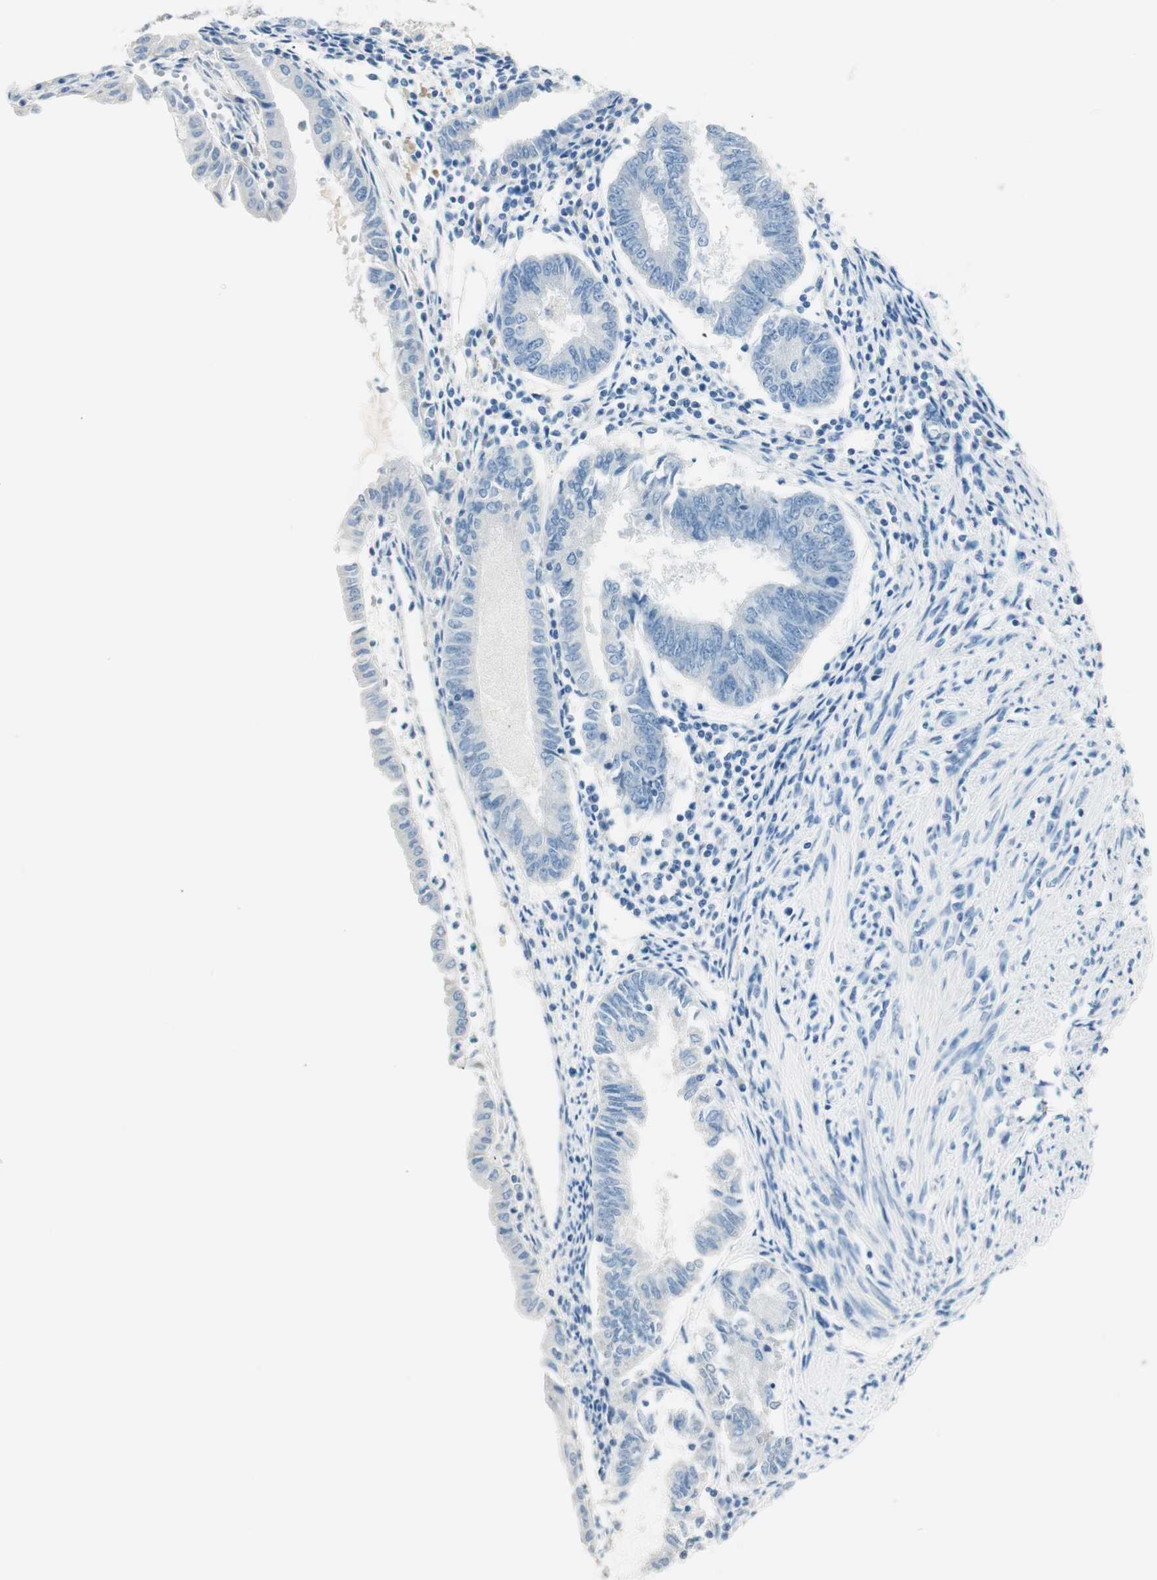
{"staining": {"intensity": "negative", "quantity": "none", "location": "none"}, "tissue": "endometrial cancer", "cell_type": "Tumor cells", "image_type": "cancer", "snomed": [{"axis": "morphology", "description": "Adenocarcinoma, NOS"}, {"axis": "topography", "description": "Endometrium"}], "caption": "Micrograph shows no significant protein positivity in tumor cells of adenocarcinoma (endometrial).", "gene": "HPGD", "patient": {"sex": "female", "age": 86}}